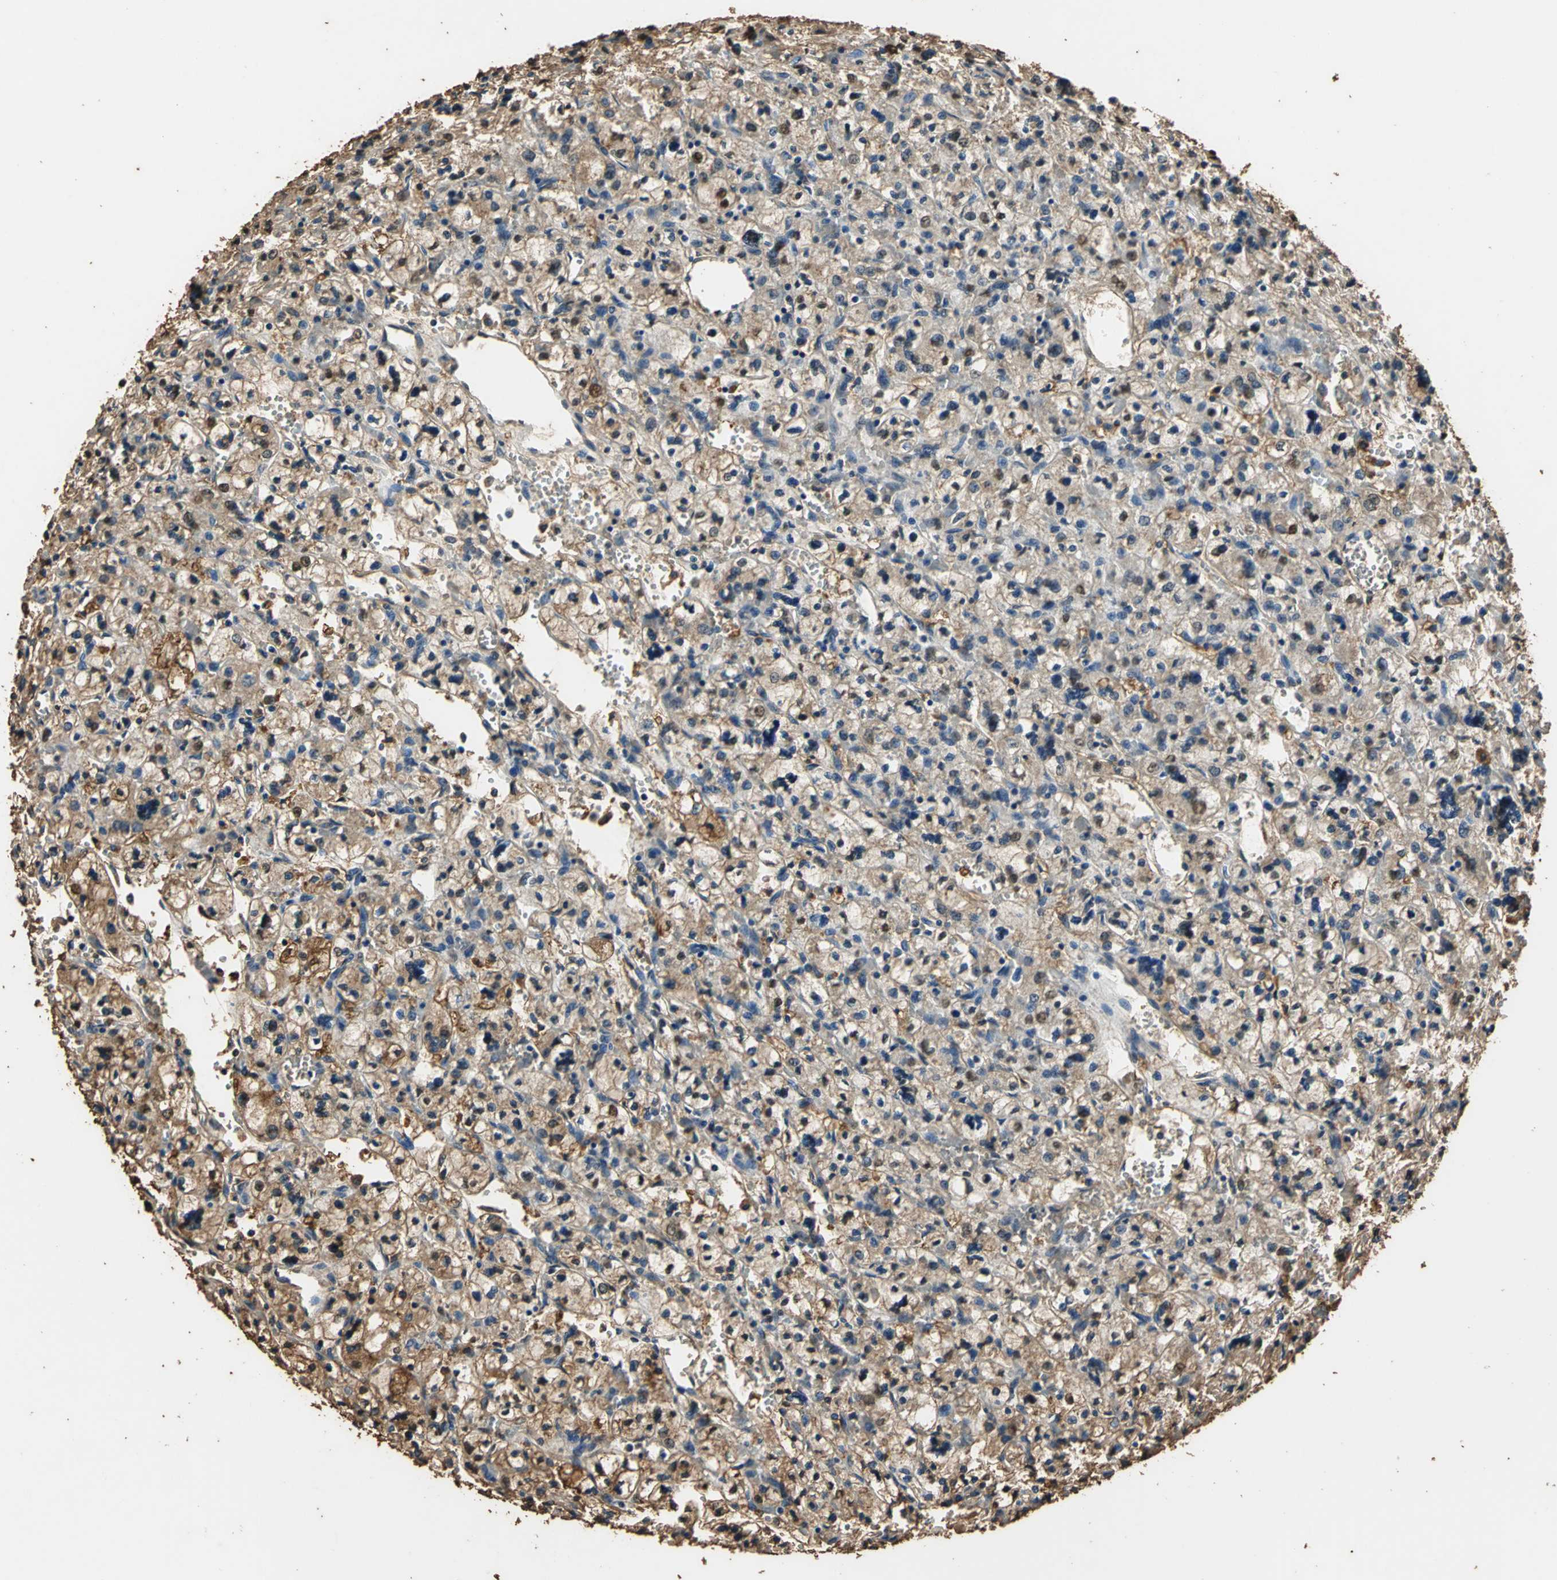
{"staining": {"intensity": "strong", "quantity": ">75%", "location": "cytoplasmic/membranous"}, "tissue": "renal cancer", "cell_type": "Tumor cells", "image_type": "cancer", "snomed": [{"axis": "morphology", "description": "Adenocarcinoma, NOS"}, {"axis": "topography", "description": "Kidney"}], "caption": "High-power microscopy captured an IHC image of renal cancer (adenocarcinoma), revealing strong cytoplasmic/membranous expression in about >75% of tumor cells. The staining was performed using DAB (3,3'-diaminobenzidine), with brown indicating positive protein expression. Nuclei are stained blue with hematoxylin.", "gene": "GAPDH", "patient": {"sex": "female", "age": 83}}